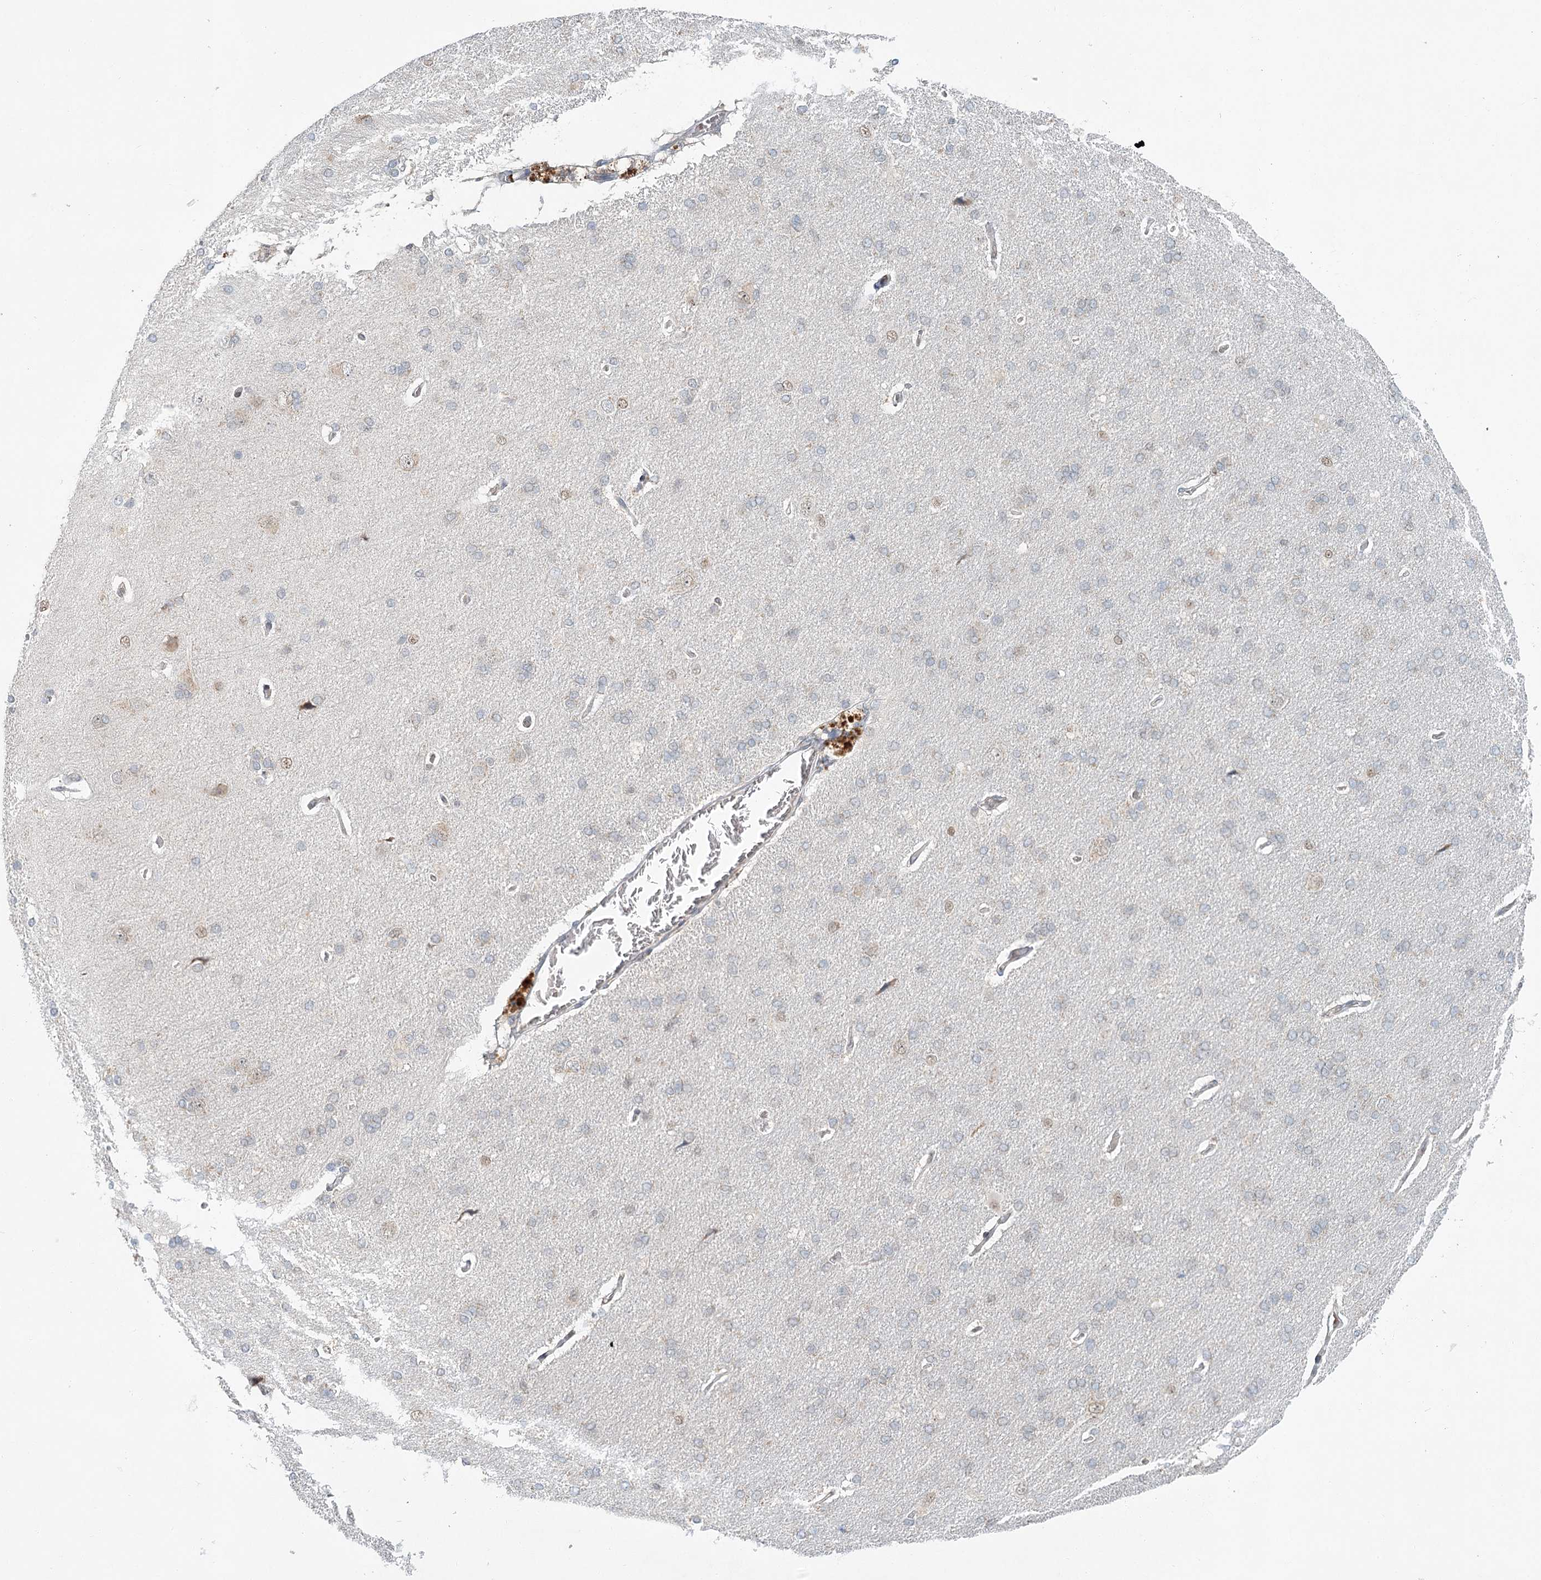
{"staining": {"intensity": "negative", "quantity": "none", "location": "none"}, "tissue": "cerebral cortex", "cell_type": "Endothelial cells", "image_type": "normal", "snomed": [{"axis": "morphology", "description": "Normal tissue, NOS"}, {"axis": "topography", "description": "Cerebral cortex"}], "caption": "DAB immunohistochemical staining of unremarkable cerebral cortex reveals no significant positivity in endothelial cells. Nuclei are stained in blue.", "gene": "ADK", "patient": {"sex": "male", "age": 62}}